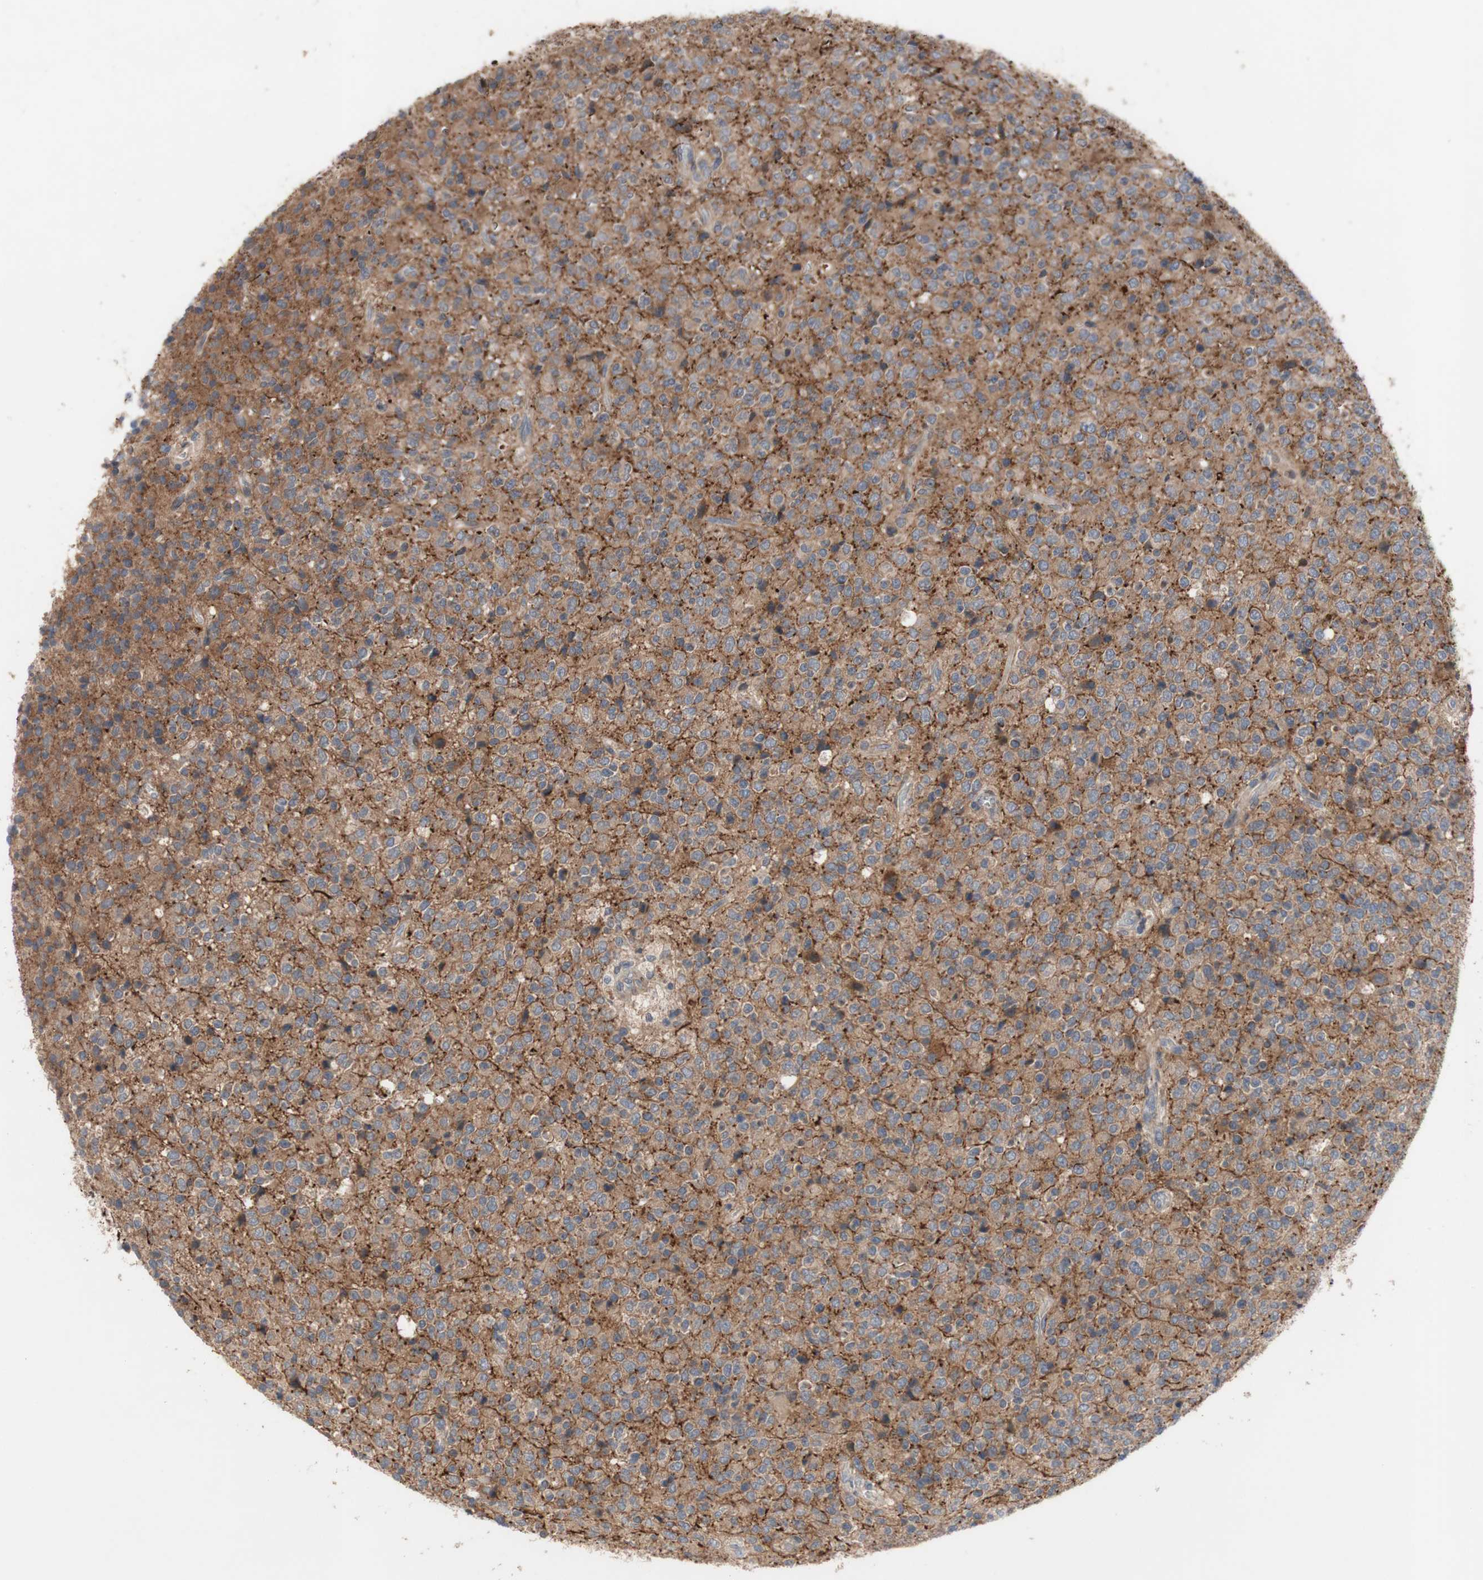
{"staining": {"intensity": "weak", "quantity": ">75%", "location": "cytoplasmic/membranous"}, "tissue": "glioma", "cell_type": "Tumor cells", "image_type": "cancer", "snomed": [{"axis": "morphology", "description": "Glioma, malignant, High grade"}, {"axis": "topography", "description": "pancreas cauda"}], "caption": "Tumor cells demonstrate low levels of weak cytoplasmic/membranous positivity in approximately >75% of cells in high-grade glioma (malignant).", "gene": "OAZ1", "patient": {"sex": "male", "age": 60}}